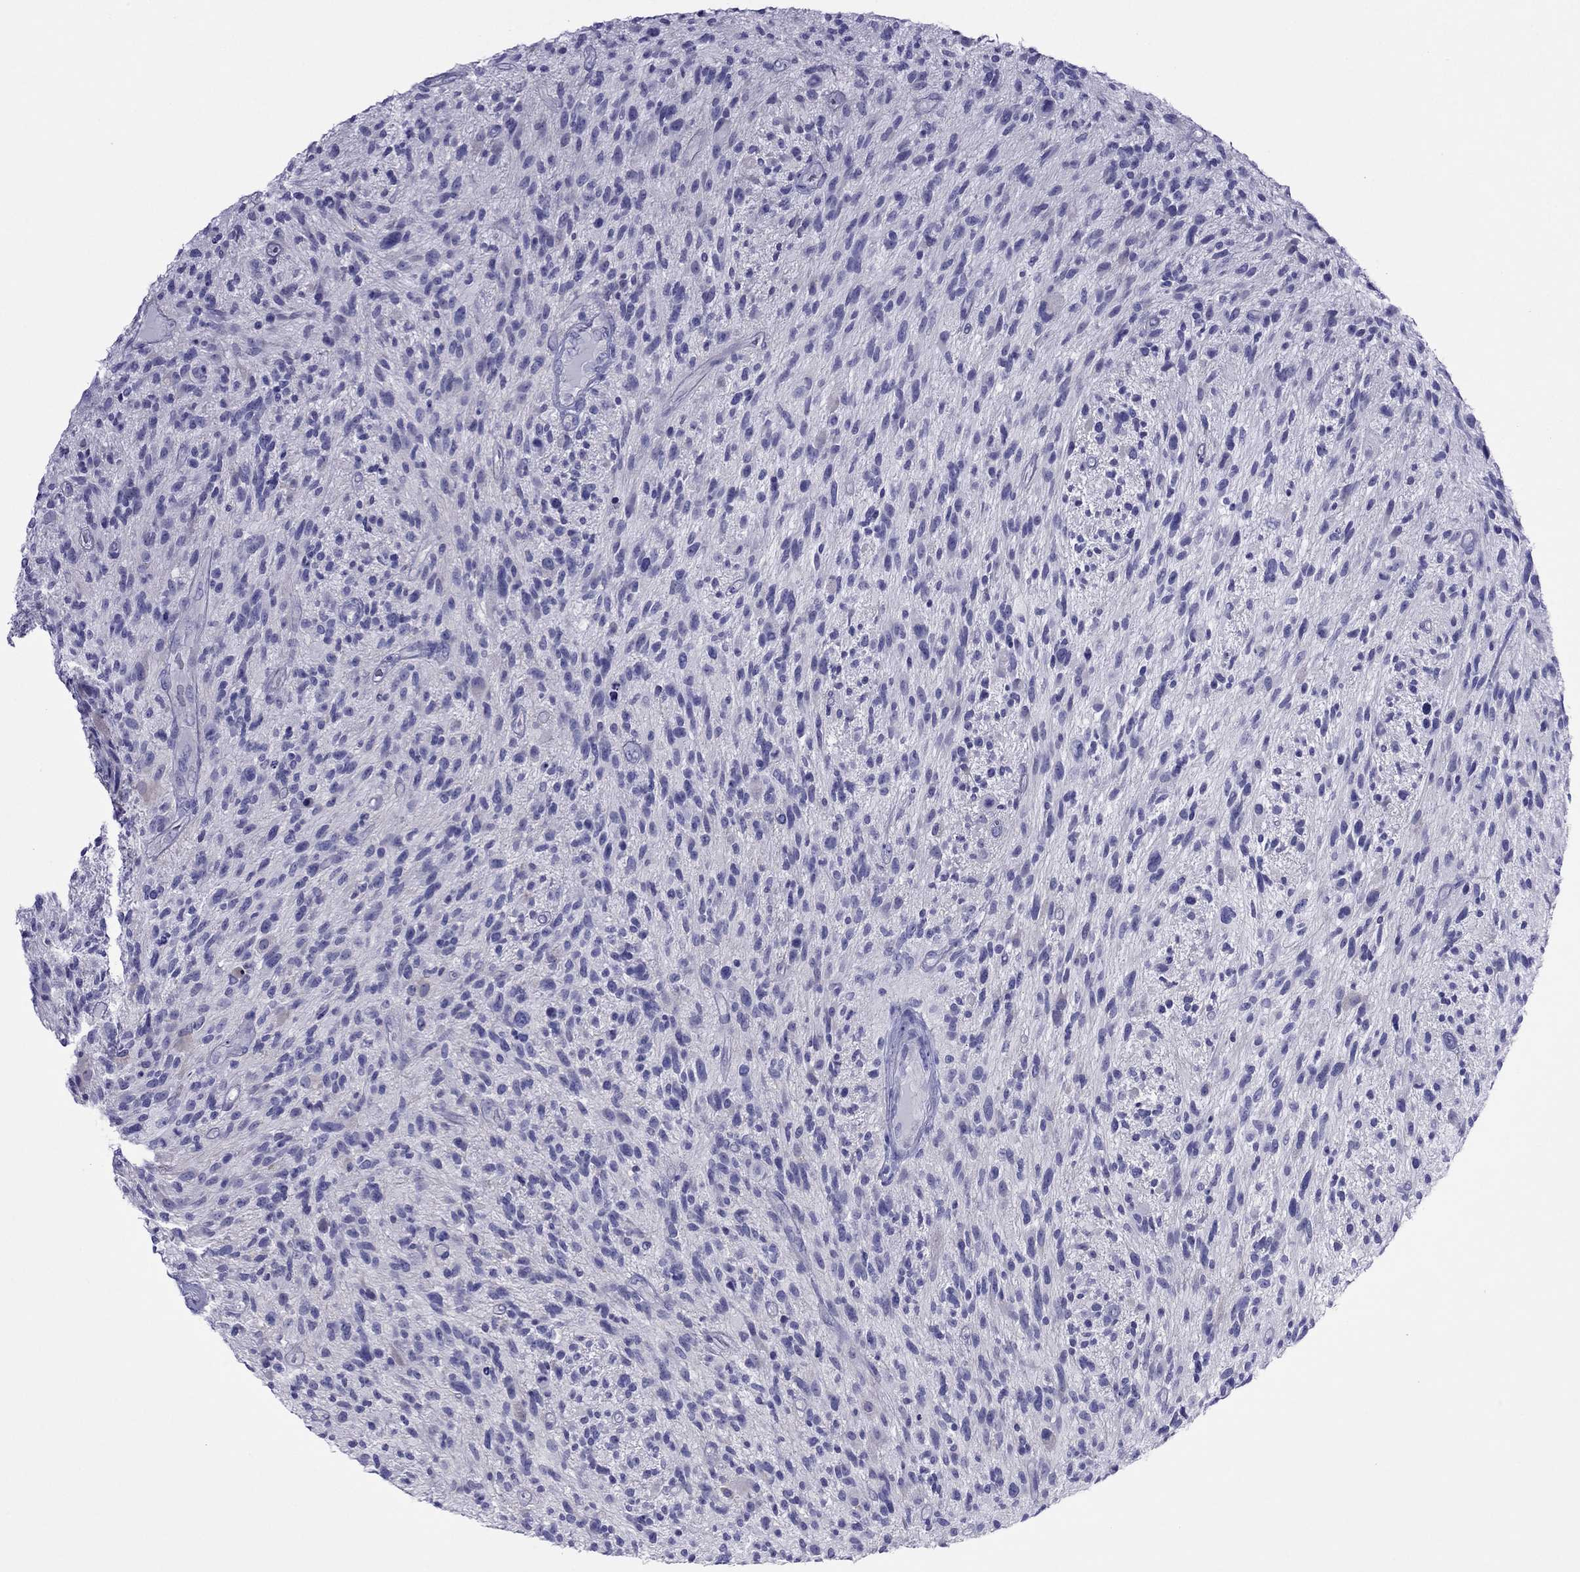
{"staining": {"intensity": "negative", "quantity": "none", "location": "none"}, "tissue": "glioma", "cell_type": "Tumor cells", "image_type": "cancer", "snomed": [{"axis": "morphology", "description": "Glioma, malignant, High grade"}, {"axis": "topography", "description": "Brain"}], "caption": "The immunohistochemistry micrograph has no significant positivity in tumor cells of glioma tissue.", "gene": "PCDHA6", "patient": {"sex": "male", "age": 47}}